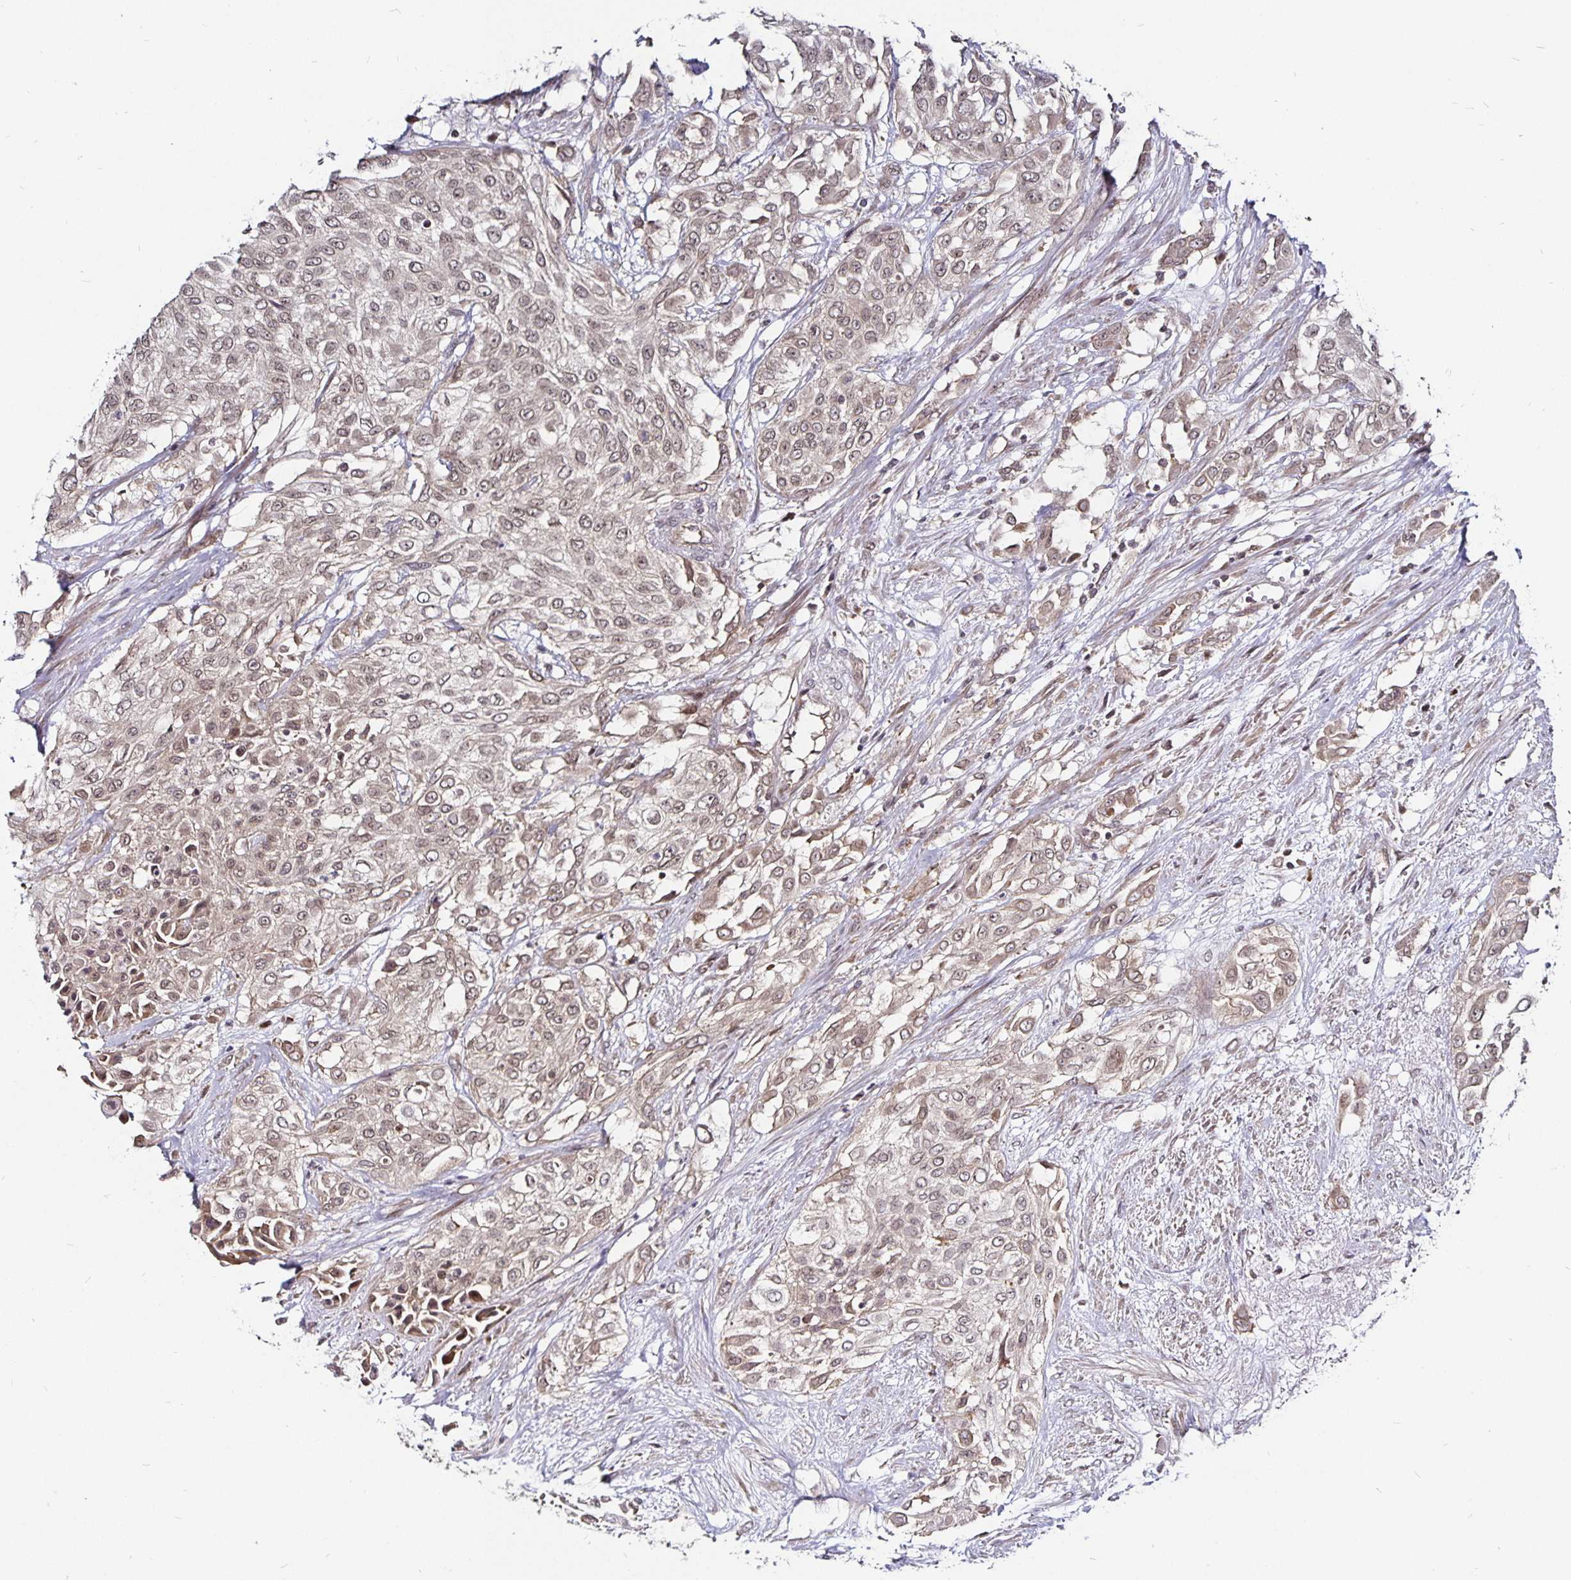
{"staining": {"intensity": "weak", "quantity": ">75%", "location": "cytoplasmic/membranous,nuclear"}, "tissue": "urothelial cancer", "cell_type": "Tumor cells", "image_type": "cancer", "snomed": [{"axis": "morphology", "description": "Urothelial carcinoma, High grade"}, {"axis": "topography", "description": "Urinary bladder"}], "caption": "This histopathology image exhibits immunohistochemistry staining of human urothelial cancer, with low weak cytoplasmic/membranous and nuclear positivity in about >75% of tumor cells.", "gene": "CYP27A1", "patient": {"sex": "male", "age": 57}}